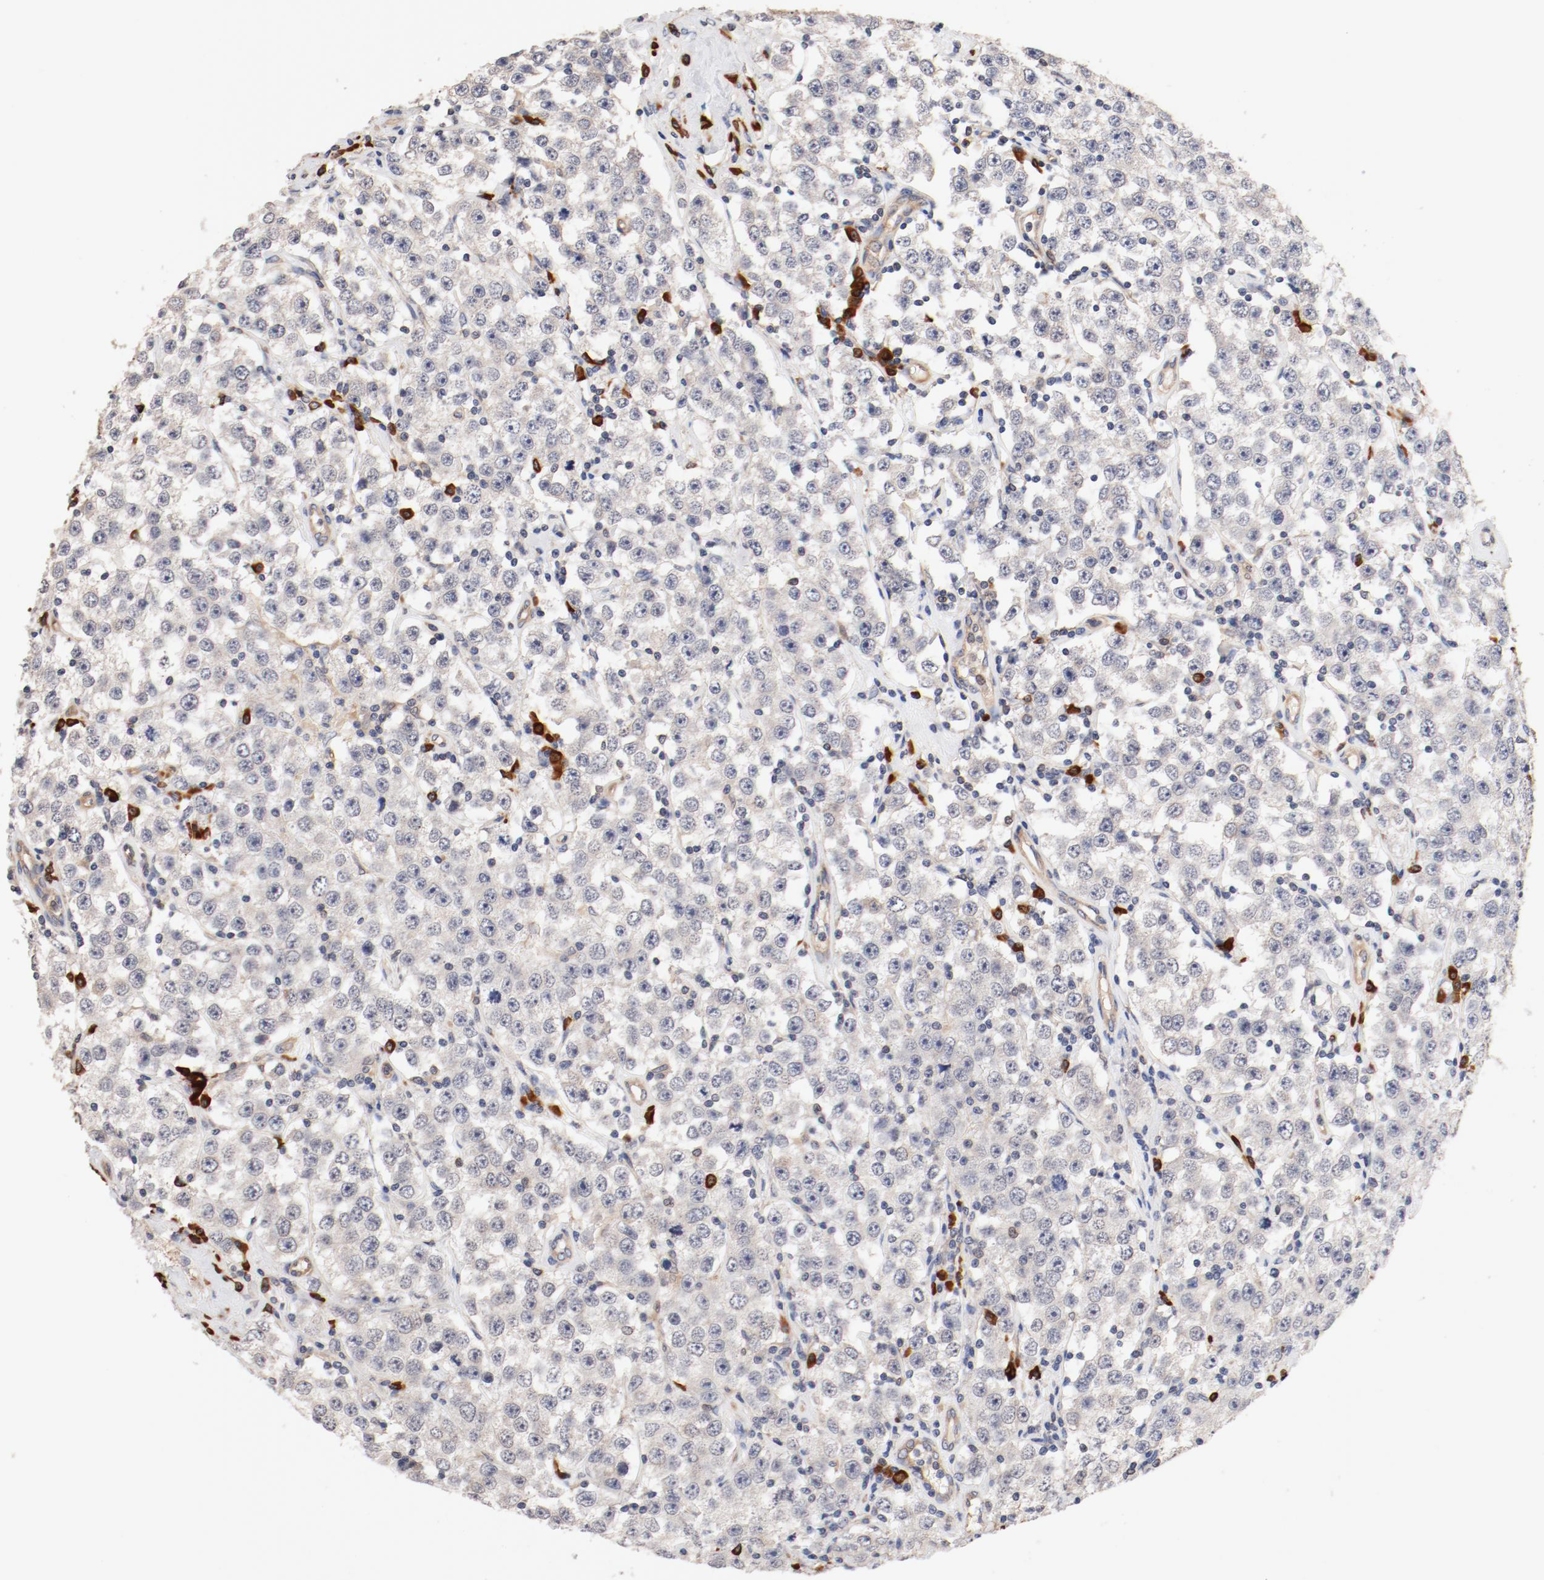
{"staining": {"intensity": "weak", "quantity": "<25%", "location": "cytoplasmic/membranous"}, "tissue": "testis cancer", "cell_type": "Tumor cells", "image_type": "cancer", "snomed": [{"axis": "morphology", "description": "Seminoma, NOS"}, {"axis": "topography", "description": "Testis"}], "caption": "Immunohistochemistry image of neoplastic tissue: human testis cancer stained with DAB (3,3'-diaminobenzidine) shows no significant protein expression in tumor cells. (Immunohistochemistry (ihc), brightfield microscopy, high magnification).", "gene": "UBE2J1", "patient": {"sex": "male", "age": 52}}